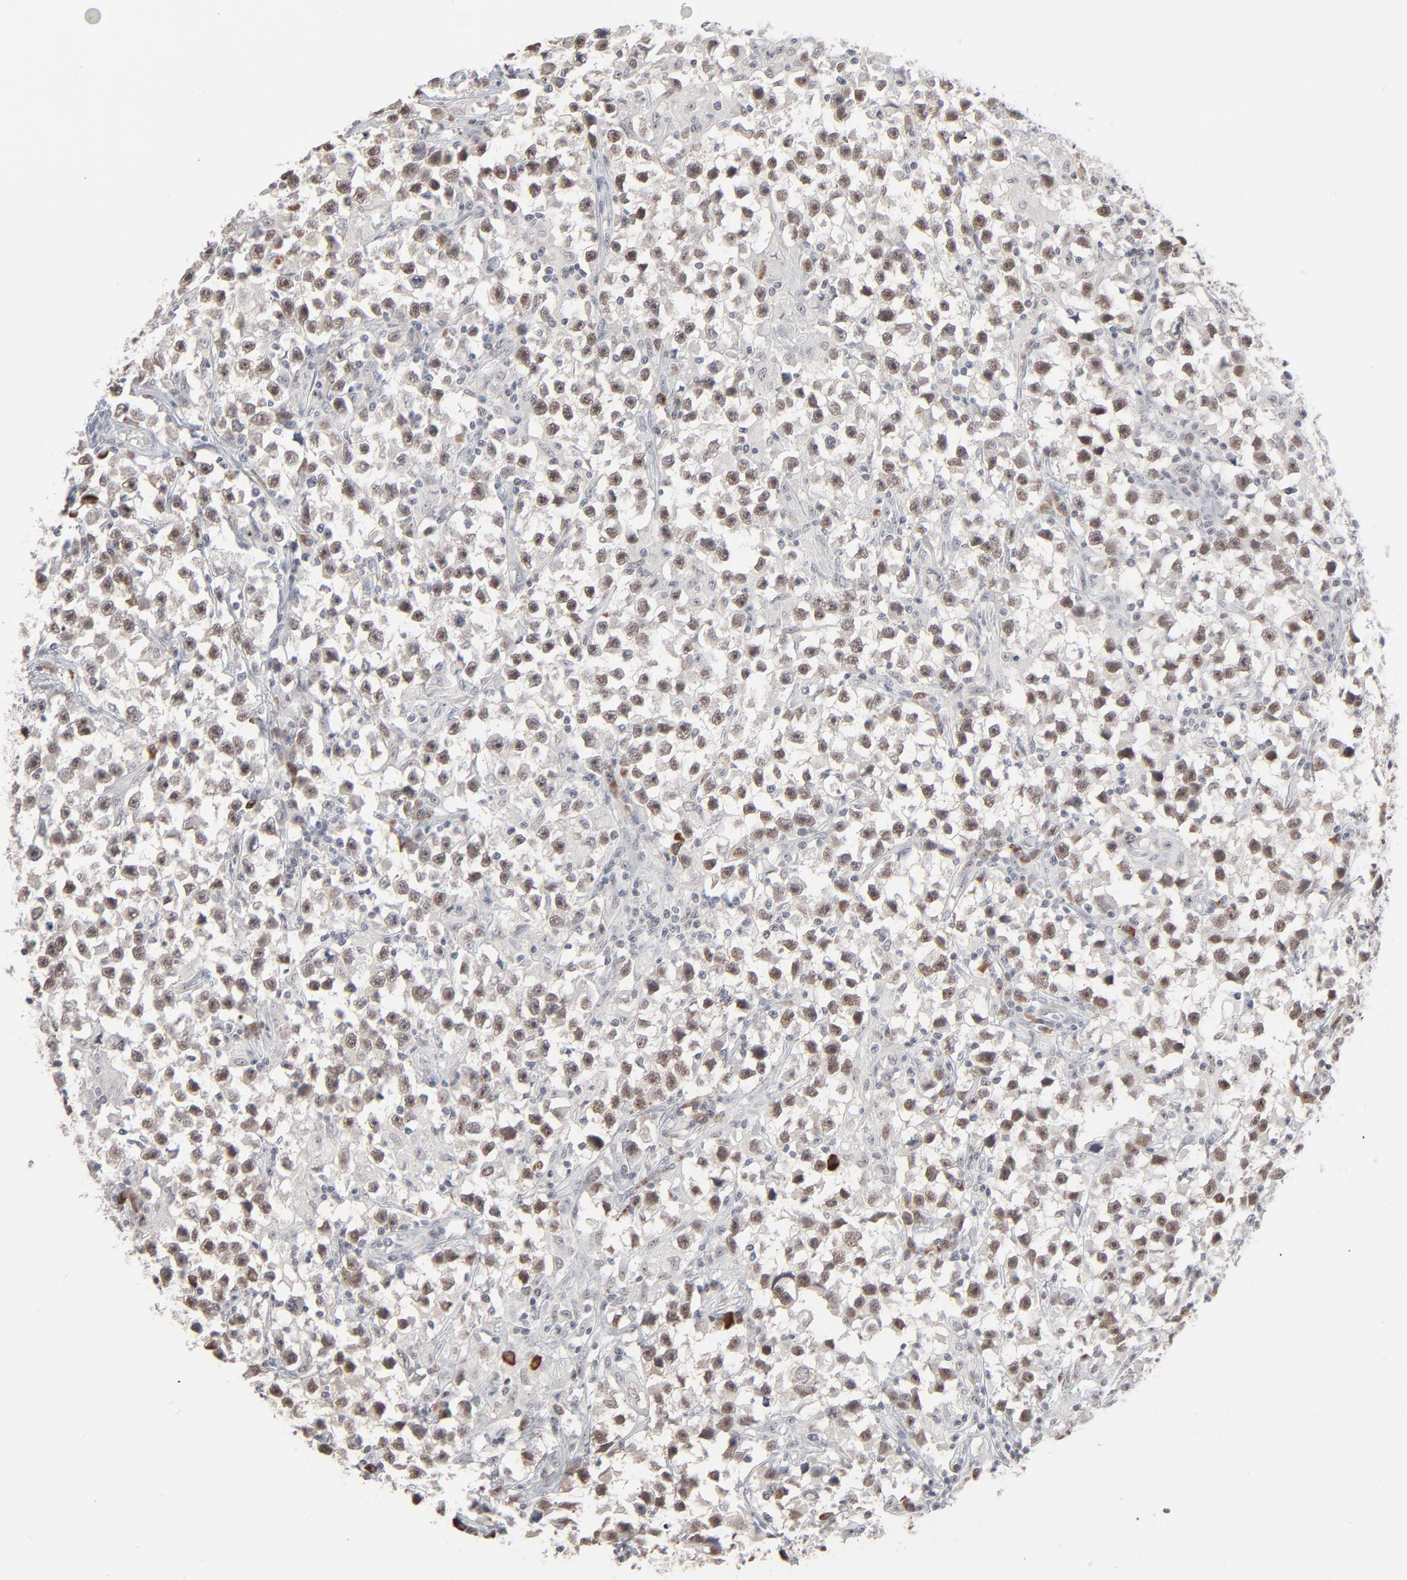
{"staining": {"intensity": "moderate", "quantity": ">75%", "location": "nuclear"}, "tissue": "testis cancer", "cell_type": "Tumor cells", "image_type": "cancer", "snomed": [{"axis": "morphology", "description": "Seminoma, NOS"}, {"axis": "topography", "description": "Testis"}], "caption": "Testis seminoma tissue shows moderate nuclear staining in approximately >75% of tumor cells", "gene": "MPHOSPH6", "patient": {"sex": "male", "age": 33}}